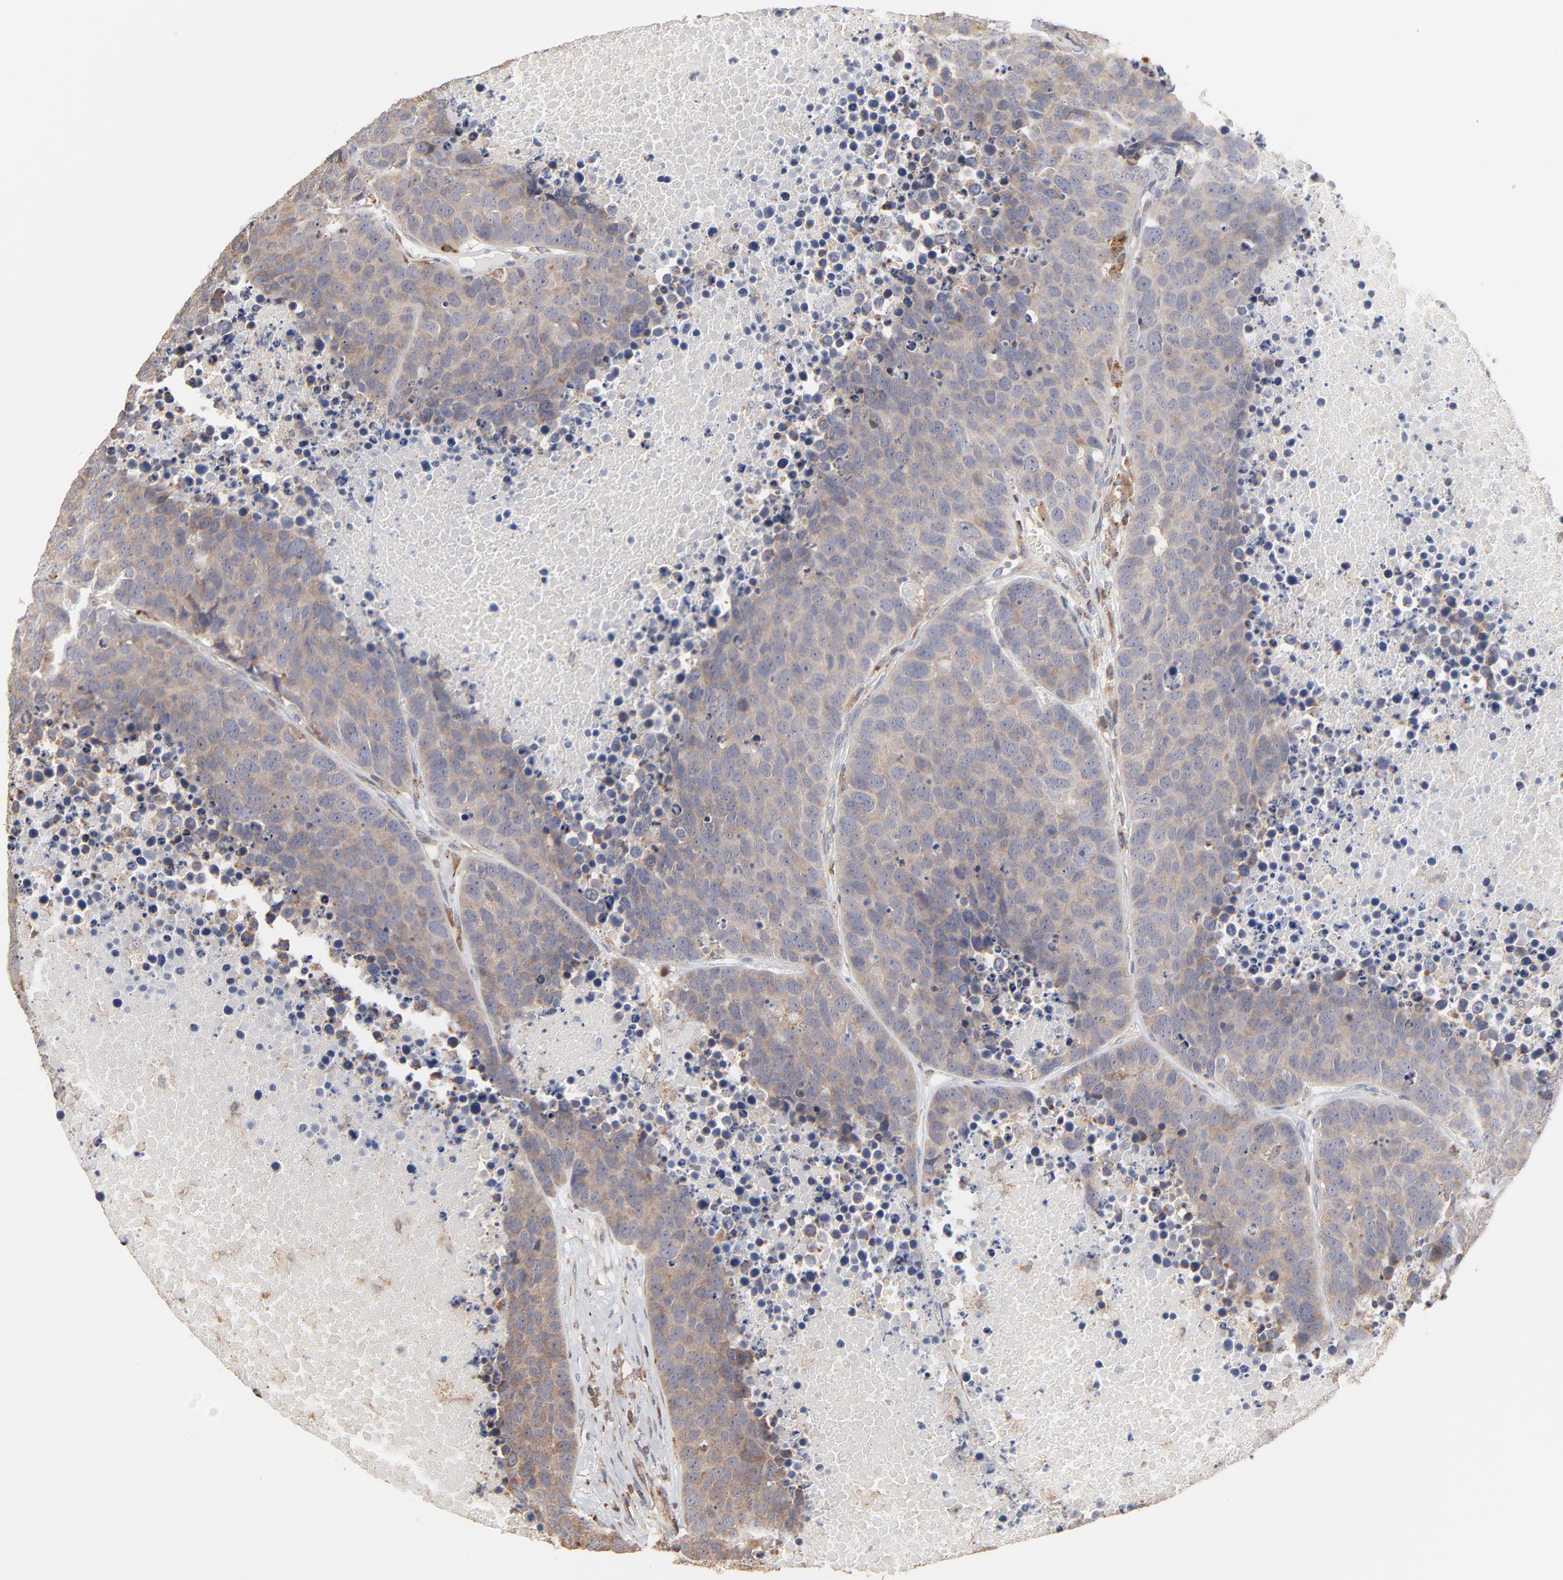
{"staining": {"intensity": "moderate", "quantity": ">75%", "location": "cytoplasmic/membranous"}, "tissue": "carcinoid", "cell_type": "Tumor cells", "image_type": "cancer", "snomed": [{"axis": "morphology", "description": "Carcinoid, malignant, NOS"}, {"axis": "topography", "description": "Lung"}], "caption": "This histopathology image exhibits immunohistochemistry staining of carcinoid, with medium moderate cytoplasmic/membranous expression in about >75% of tumor cells.", "gene": "RNF213", "patient": {"sex": "male", "age": 60}}